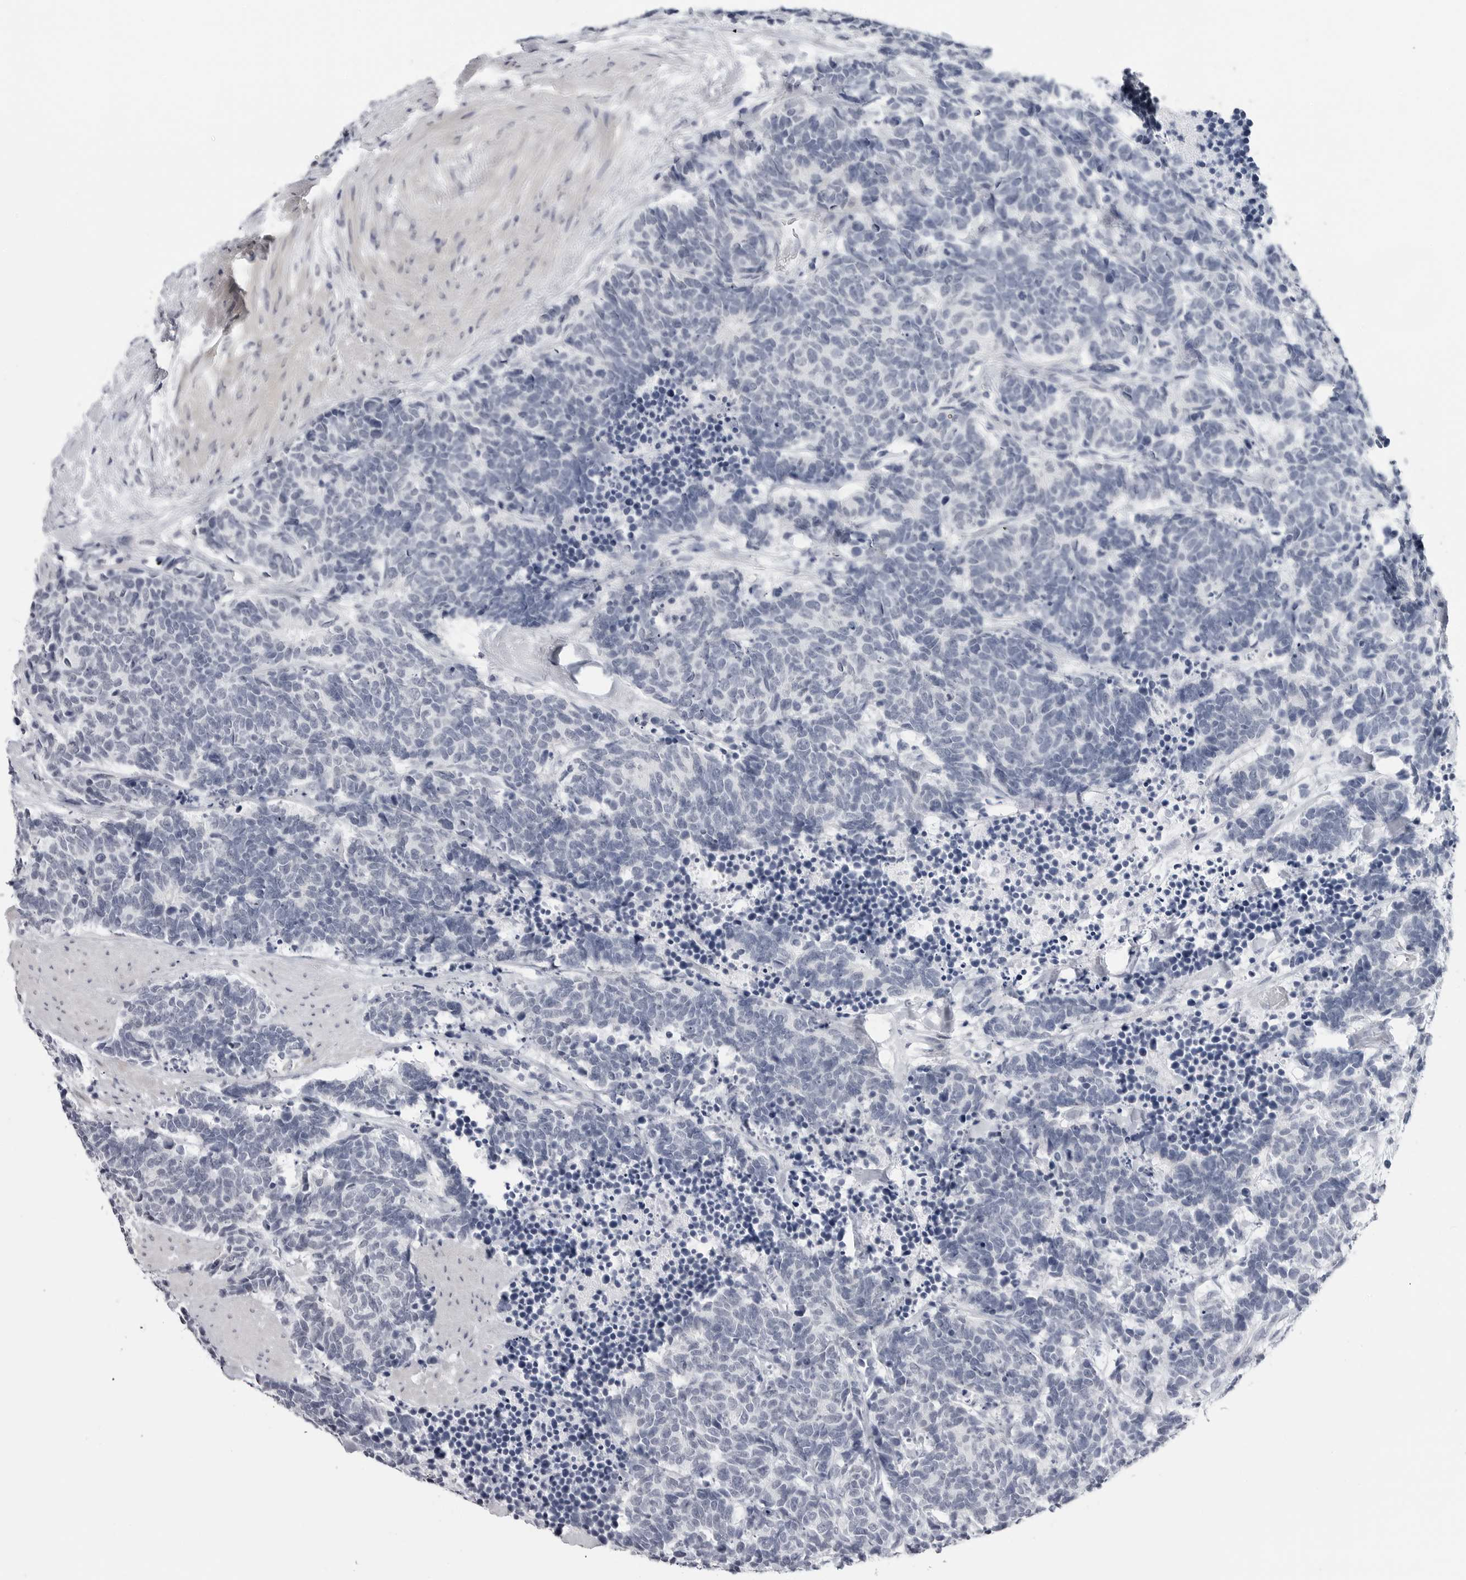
{"staining": {"intensity": "negative", "quantity": "none", "location": "none"}, "tissue": "carcinoid", "cell_type": "Tumor cells", "image_type": "cancer", "snomed": [{"axis": "morphology", "description": "Carcinoma, NOS"}, {"axis": "morphology", "description": "Carcinoid, malignant, NOS"}, {"axis": "topography", "description": "Urinary bladder"}], "caption": "Tumor cells show no significant positivity in malignant carcinoid.", "gene": "PGA3", "patient": {"sex": "male", "age": 57}}